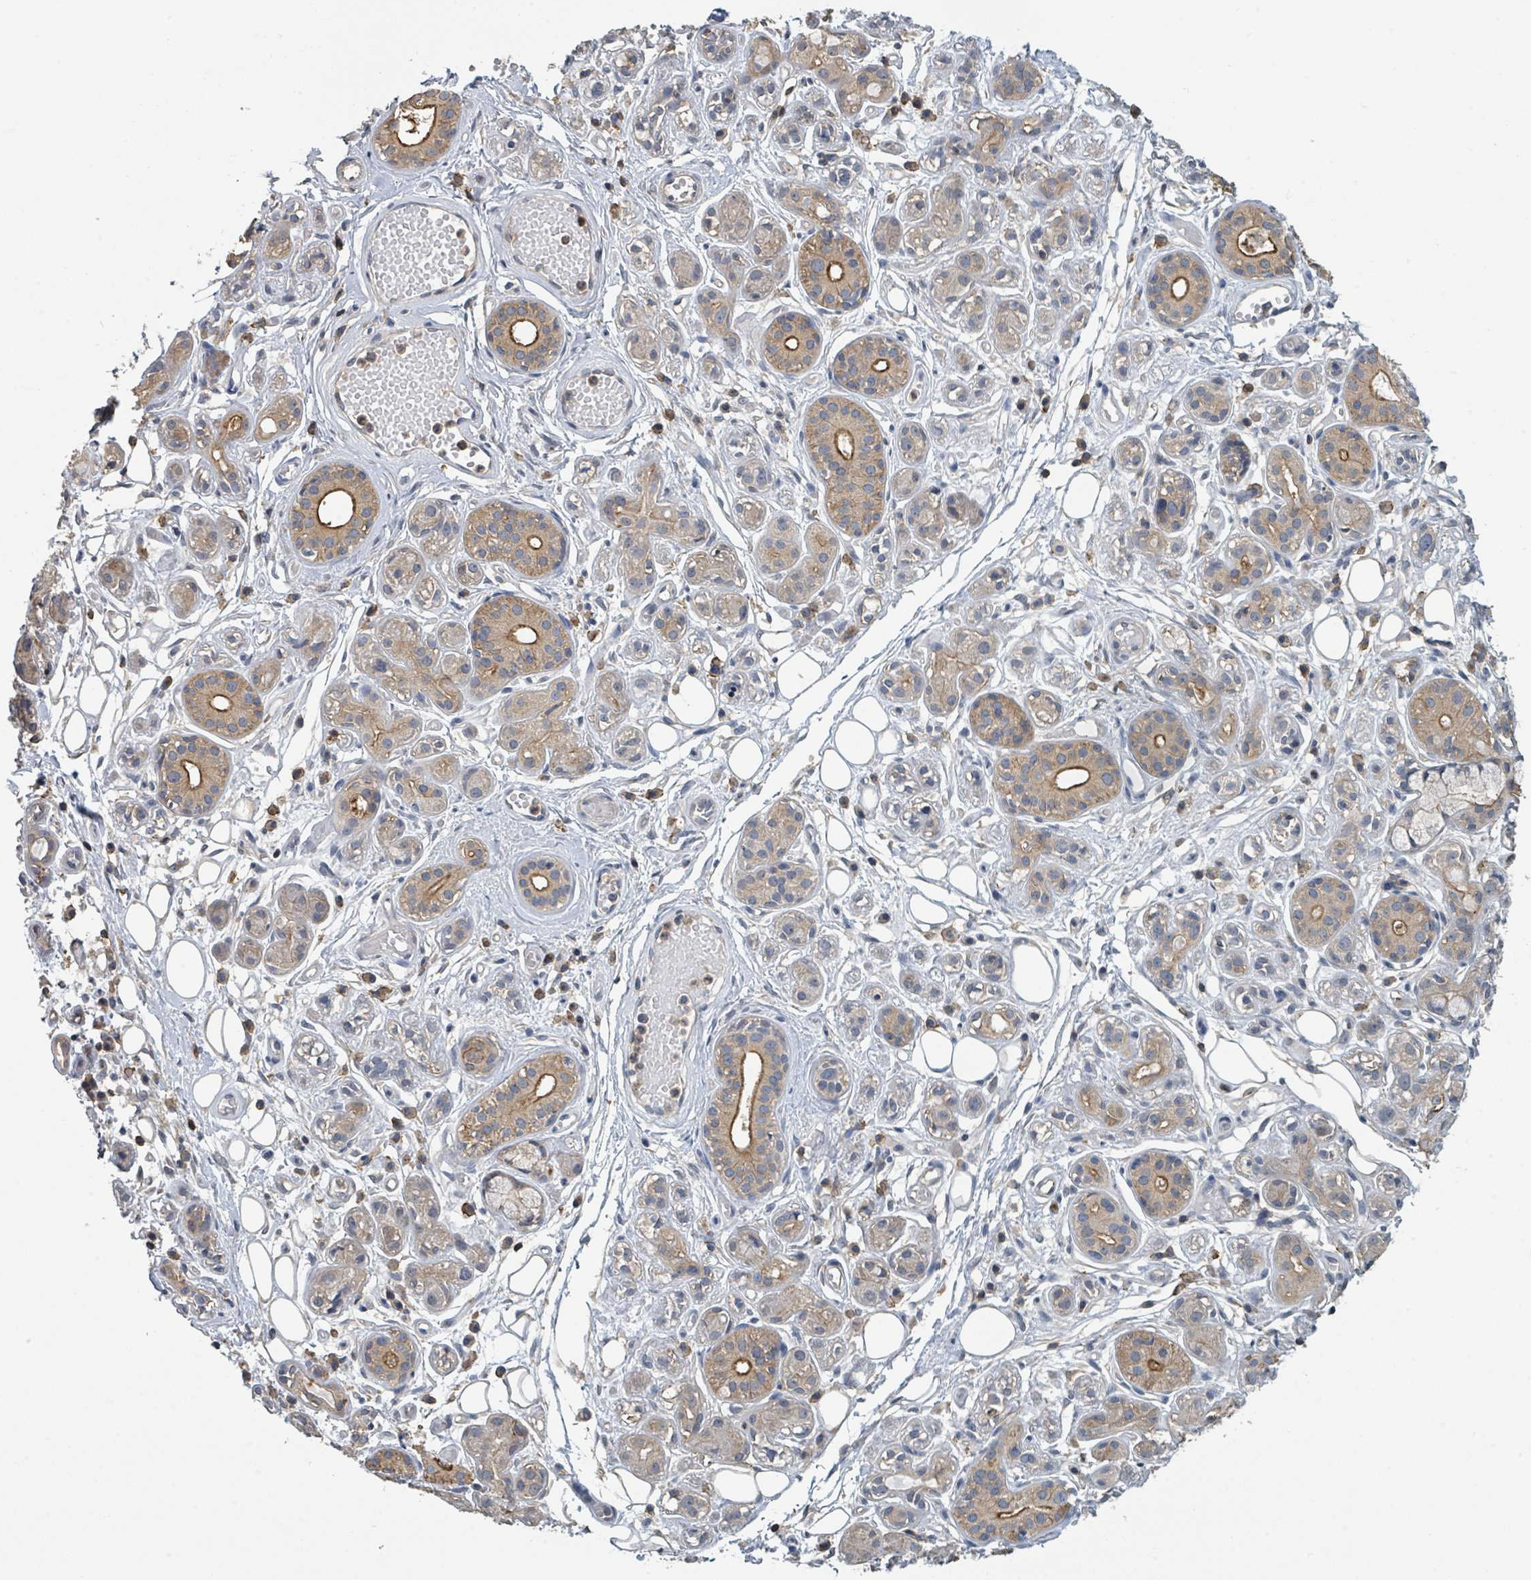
{"staining": {"intensity": "moderate", "quantity": "25%-75%", "location": "cytoplasmic/membranous"}, "tissue": "salivary gland", "cell_type": "Glandular cells", "image_type": "normal", "snomed": [{"axis": "morphology", "description": "Normal tissue, NOS"}, {"axis": "topography", "description": "Salivary gland"}], "caption": "Protein staining demonstrates moderate cytoplasmic/membranous expression in approximately 25%-75% of glandular cells in normal salivary gland.", "gene": "LRRC42", "patient": {"sex": "male", "age": 54}}